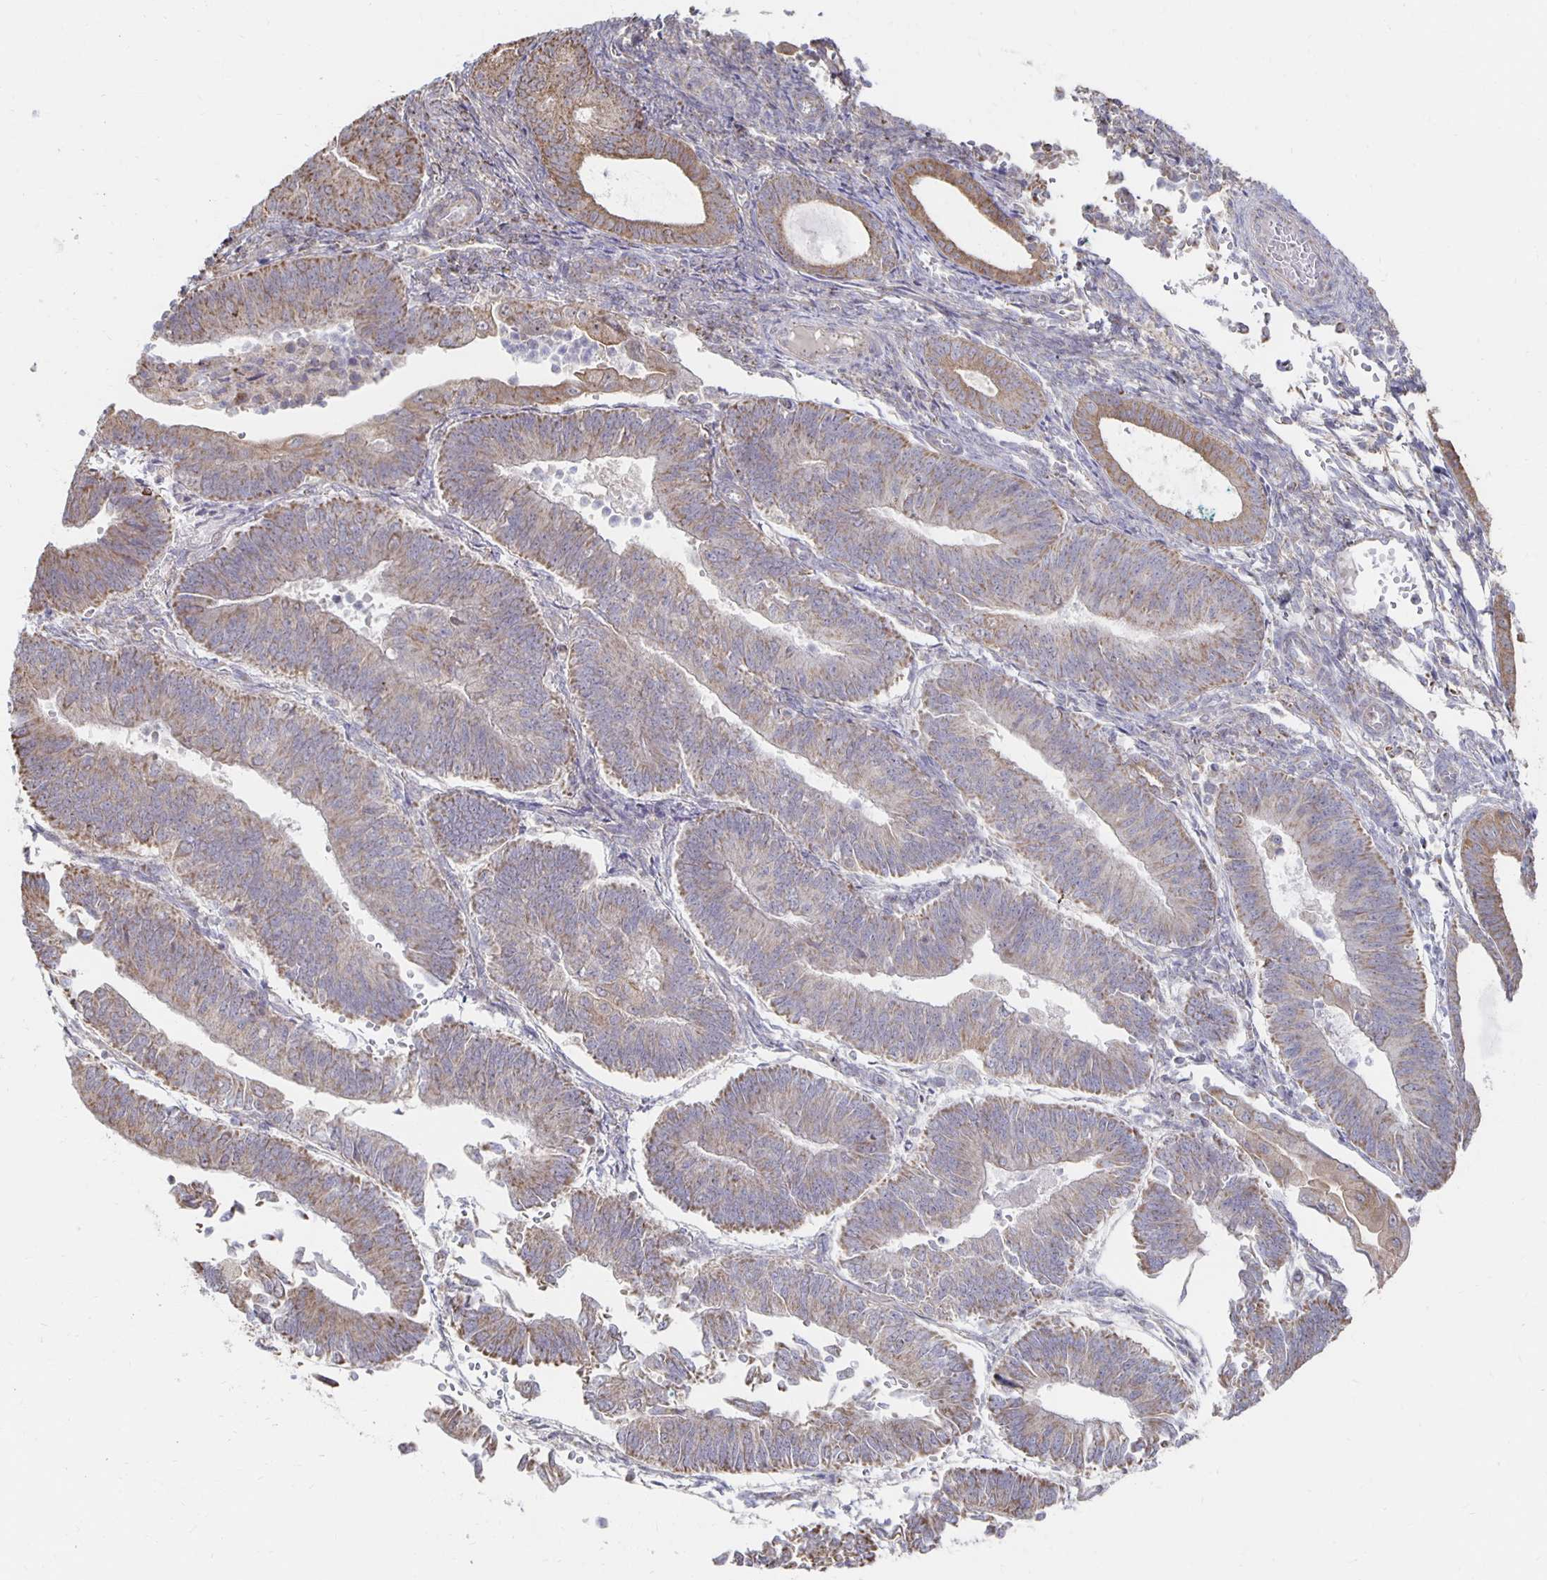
{"staining": {"intensity": "weak", "quantity": "25%-75%", "location": "cytoplasmic/membranous"}, "tissue": "endometrial cancer", "cell_type": "Tumor cells", "image_type": "cancer", "snomed": [{"axis": "morphology", "description": "Adenocarcinoma, NOS"}, {"axis": "topography", "description": "Endometrium"}], "caption": "A histopathology image of human endometrial adenocarcinoma stained for a protein exhibits weak cytoplasmic/membranous brown staining in tumor cells. (DAB (3,3'-diaminobenzidine) = brown stain, brightfield microscopy at high magnification).", "gene": "NKX2-8", "patient": {"sex": "female", "age": 65}}